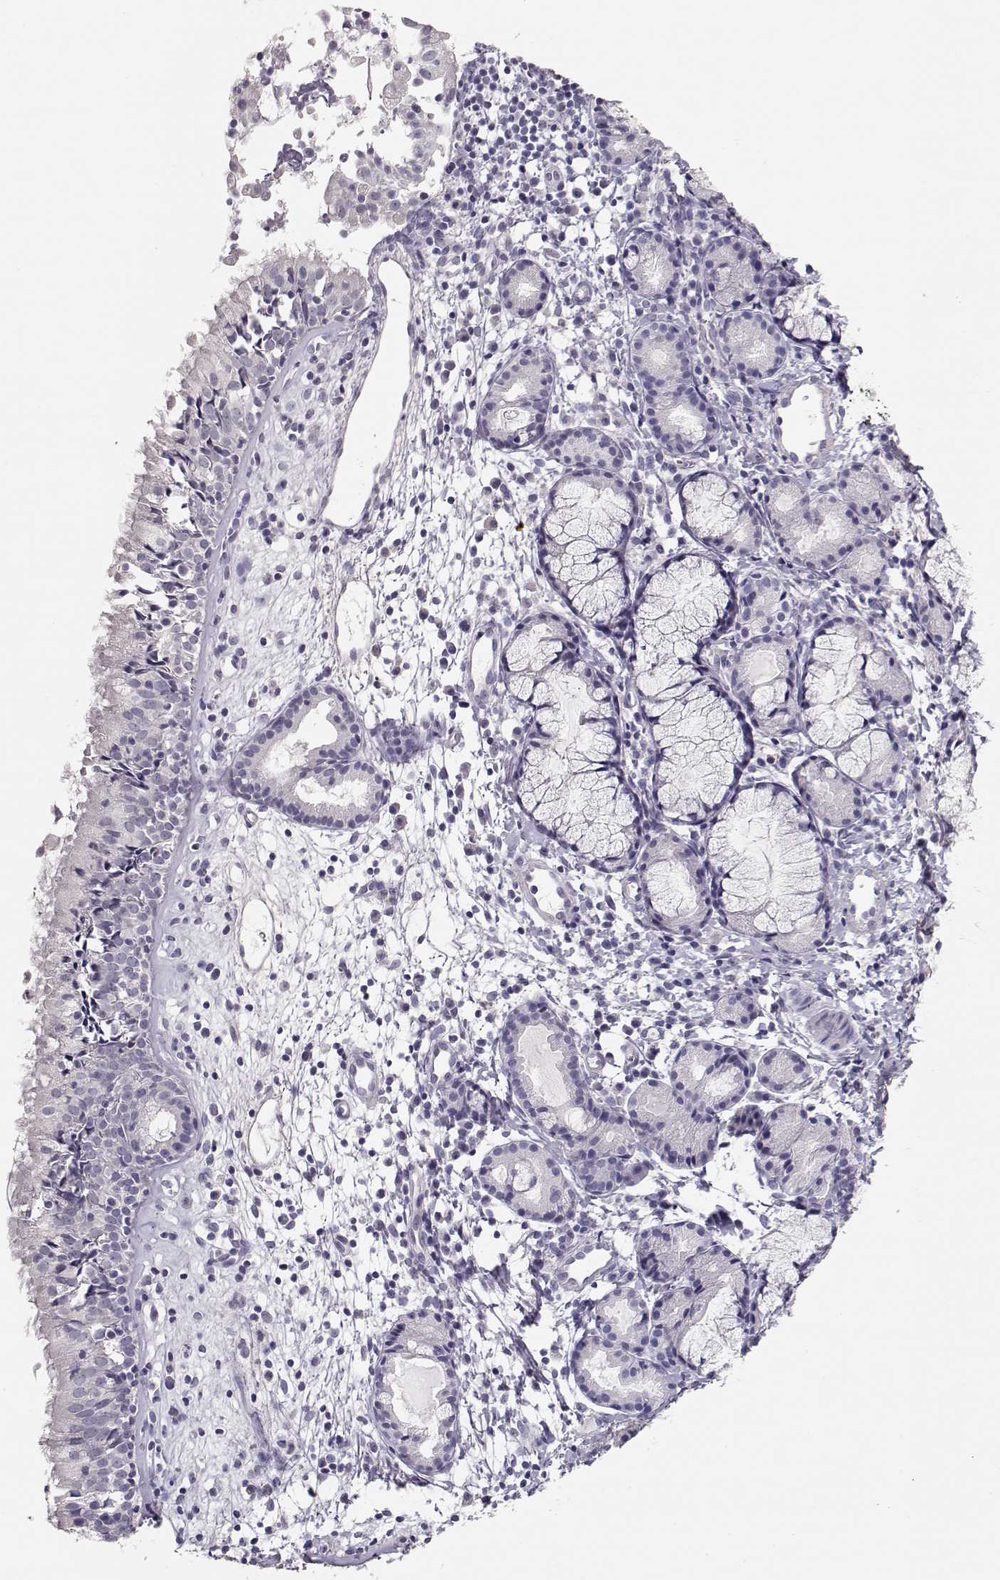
{"staining": {"intensity": "negative", "quantity": "none", "location": "none"}, "tissue": "nasopharynx", "cell_type": "Respiratory epithelial cells", "image_type": "normal", "snomed": [{"axis": "morphology", "description": "Normal tissue, NOS"}, {"axis": "topography", "description": "Nasopharynx"}], "caption": "High power microscopy histopathology image of an immunohistochemistry (IHC) image of normal nasopharynx, revealing no significant positivity in respiratory epithelial cells. (Stains: DAB (3,3'-diaminobenzidine) immunohistochemistry (IHC) with hematoxylin counter stain, Microscopy: brightfield microscopy at high magnification).", "gene": "MAGEC1", "patient": {"sex": "male", "age": 9}}